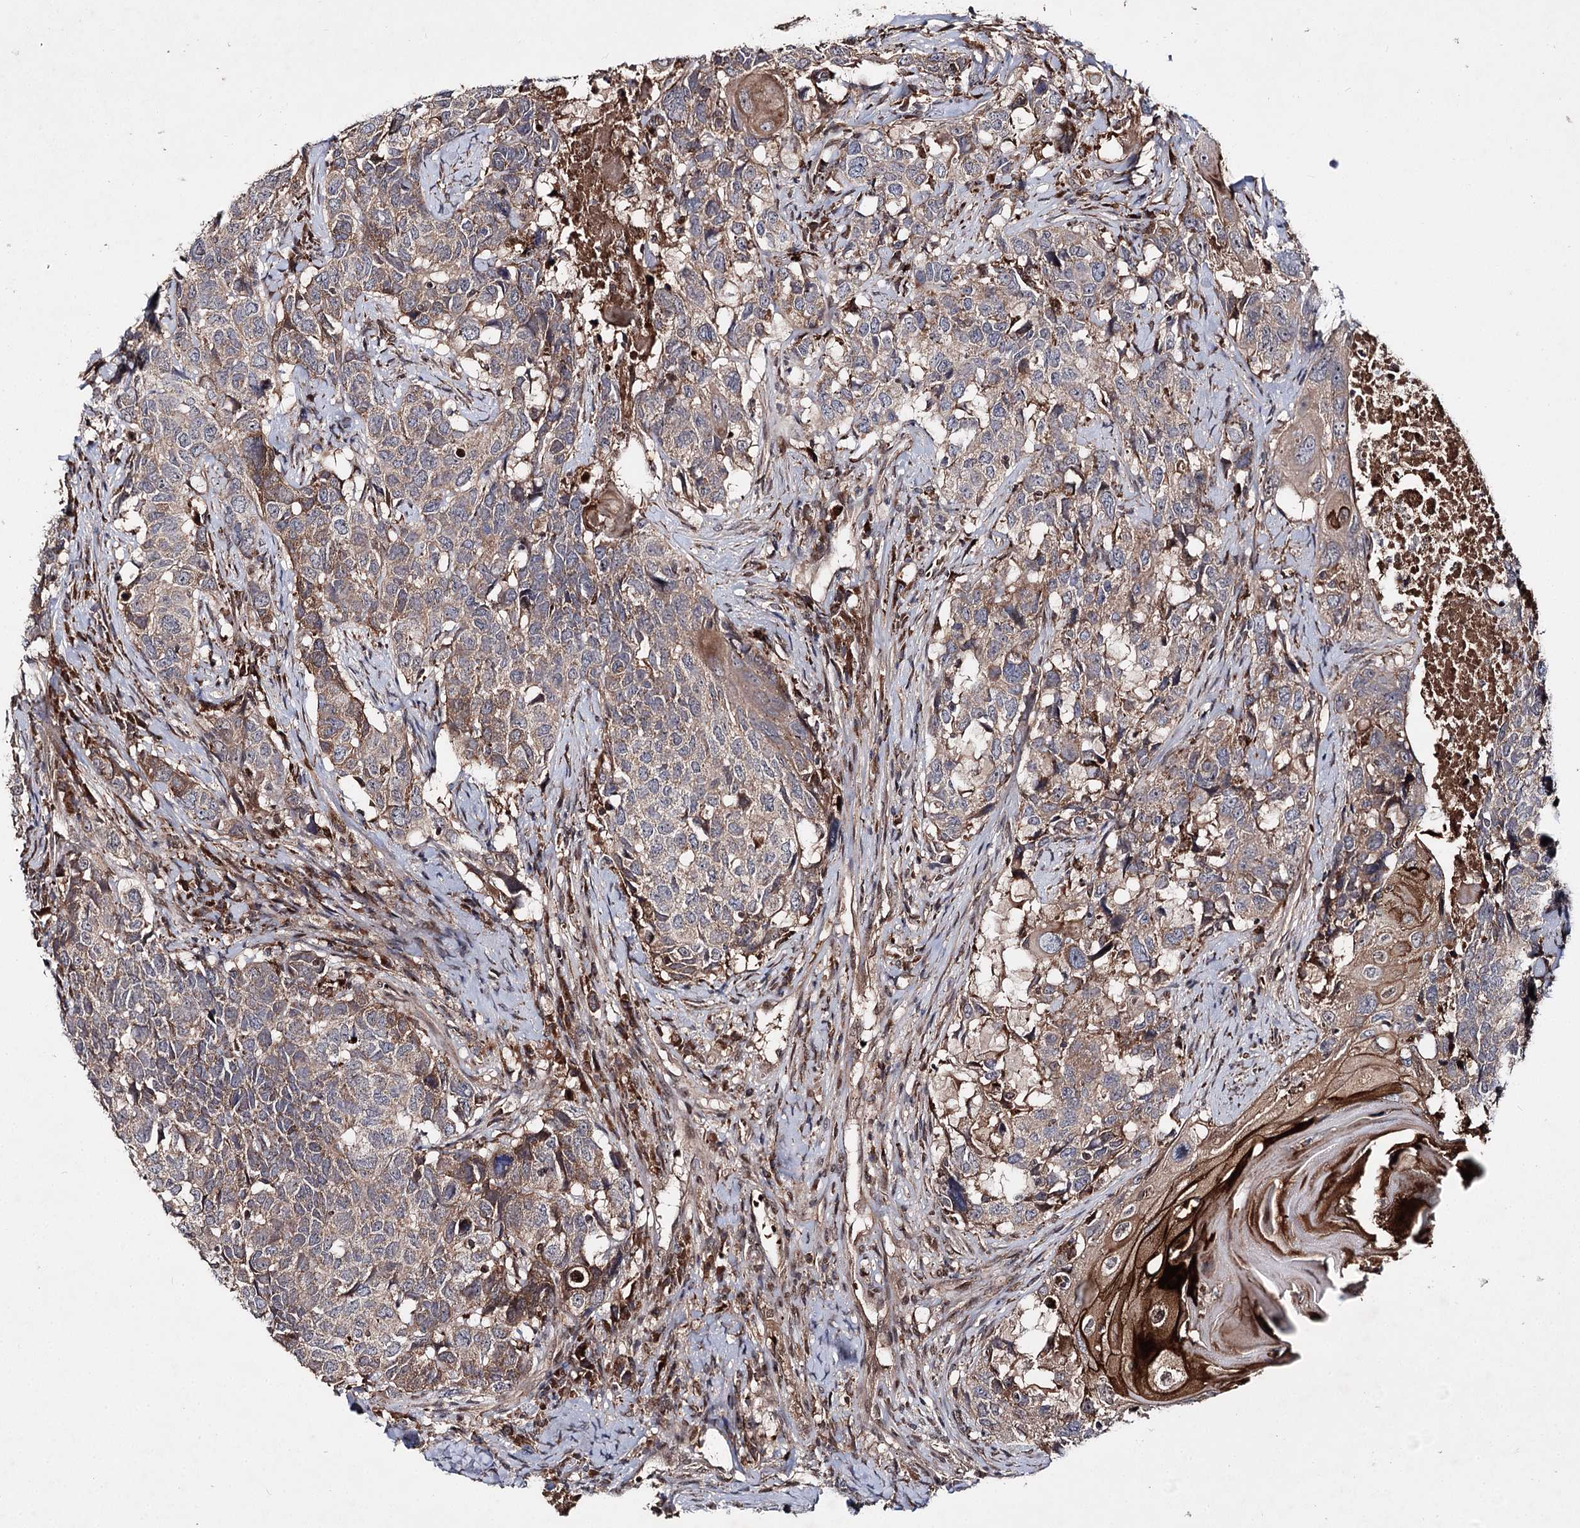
{"staining": {"intensity": "strong", "quantity": "<25%", "location": "cytoplasmic/membranous"}, "tissue": "head and neck cancer", "cell_type": "Tumor cells", "image_type": "cancer", "snomed": [{"axis": "morphology", "description": "Squamous cell carcinoma, NOS"}, {"axis": "topography", "description": "Head-Neck"}], "caption": "Head and neck squamous cell carcinoma stained with a protein marker reveals strong staining in tumor cells.", "gene": "MSANTD2", "patient": {"sex": "male", "age": 66}}